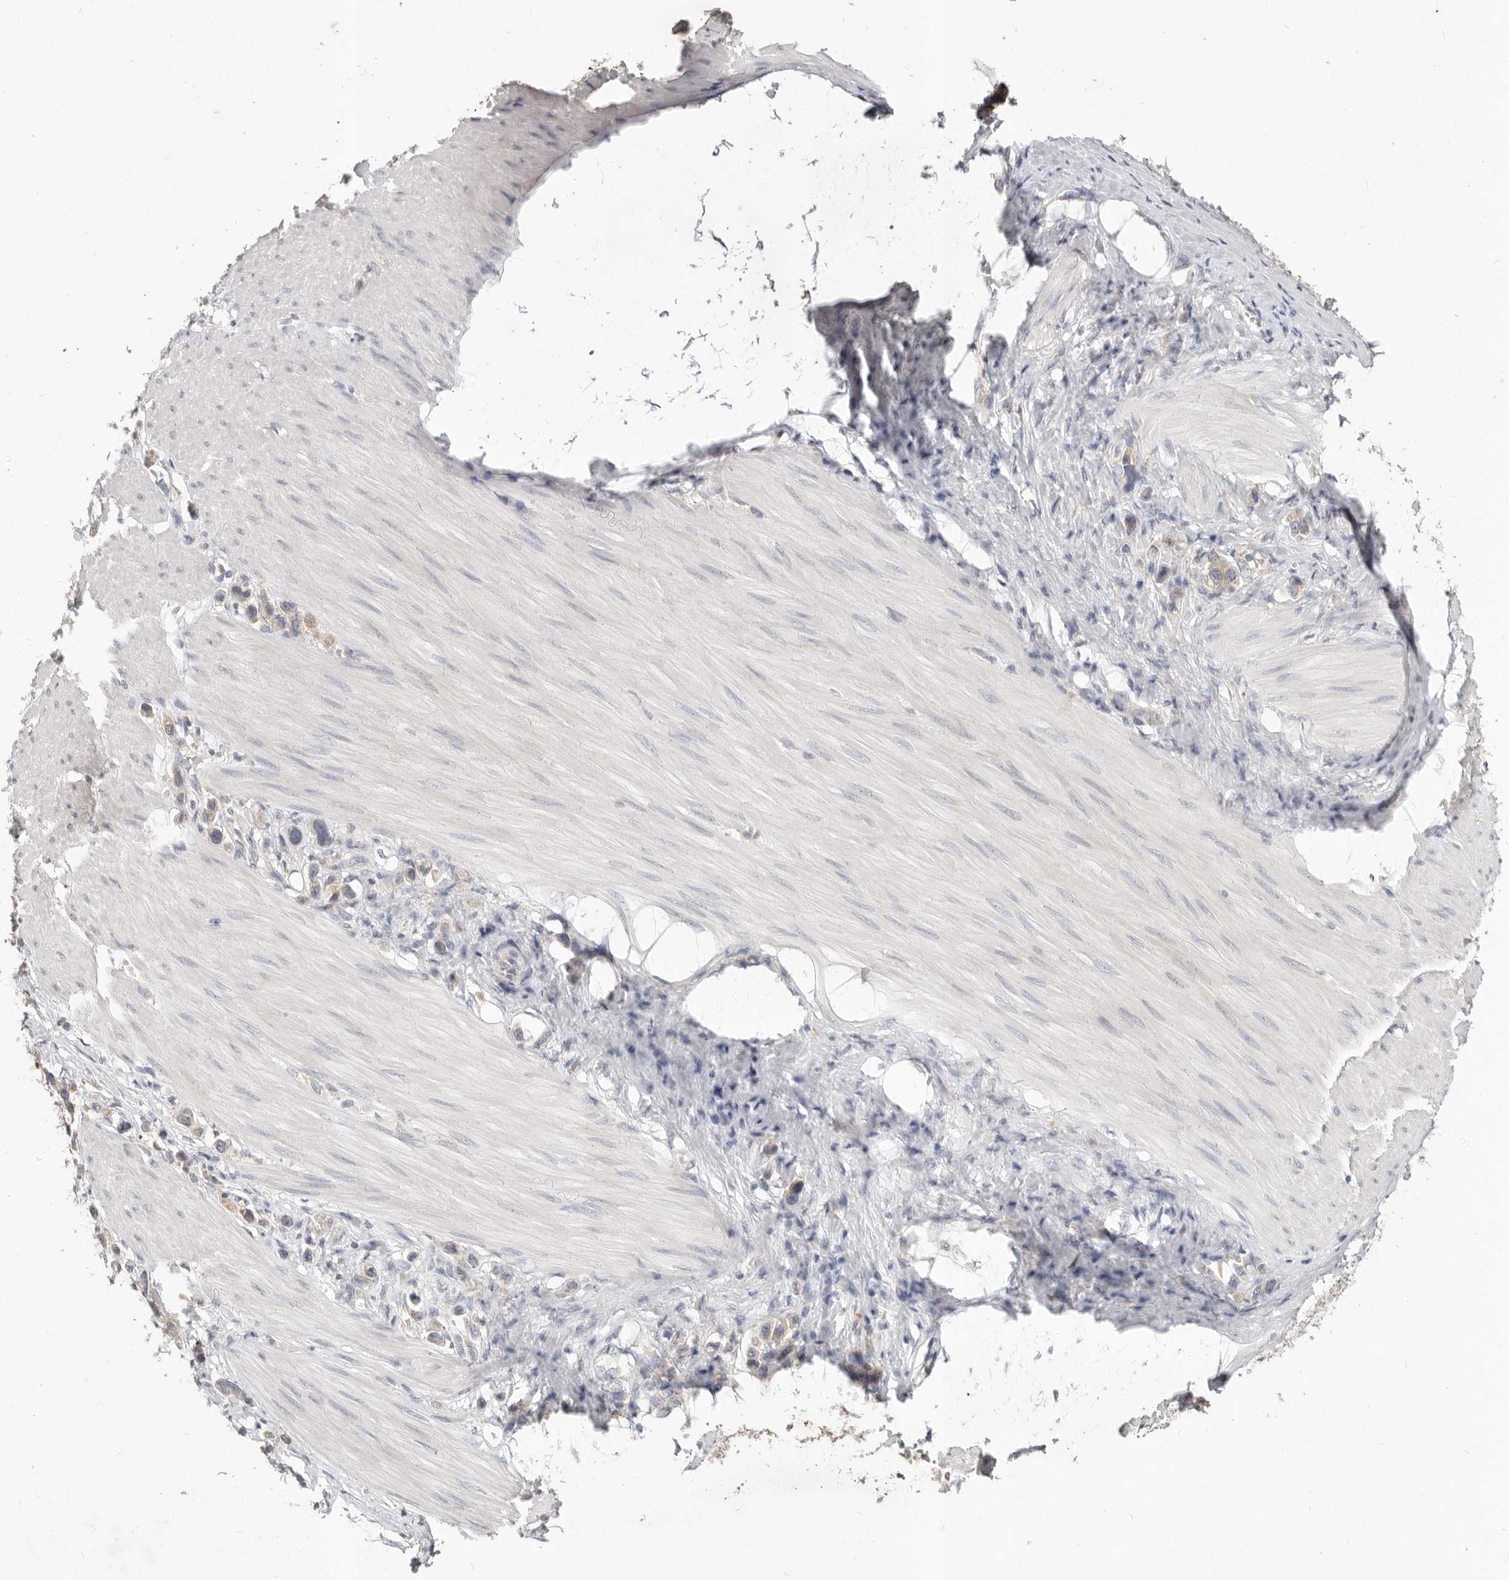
{"staining": {"intensity": "negative", "quantity": "none", "location": "none"}, "tissue": "stomach cancer", "cell_type": "Tumor cells", "image_type": "cancer", "snomed": [{"axis": "morphology", "description": "Adenocarcinoma, NOS"}, {"axis": "topography", "description": "Stomach"}], "caption": "Tumor cells show no significant positivity in stomach cancer.", "gene": "WDR77", "patient": {"sex": "female", "age": 65}}